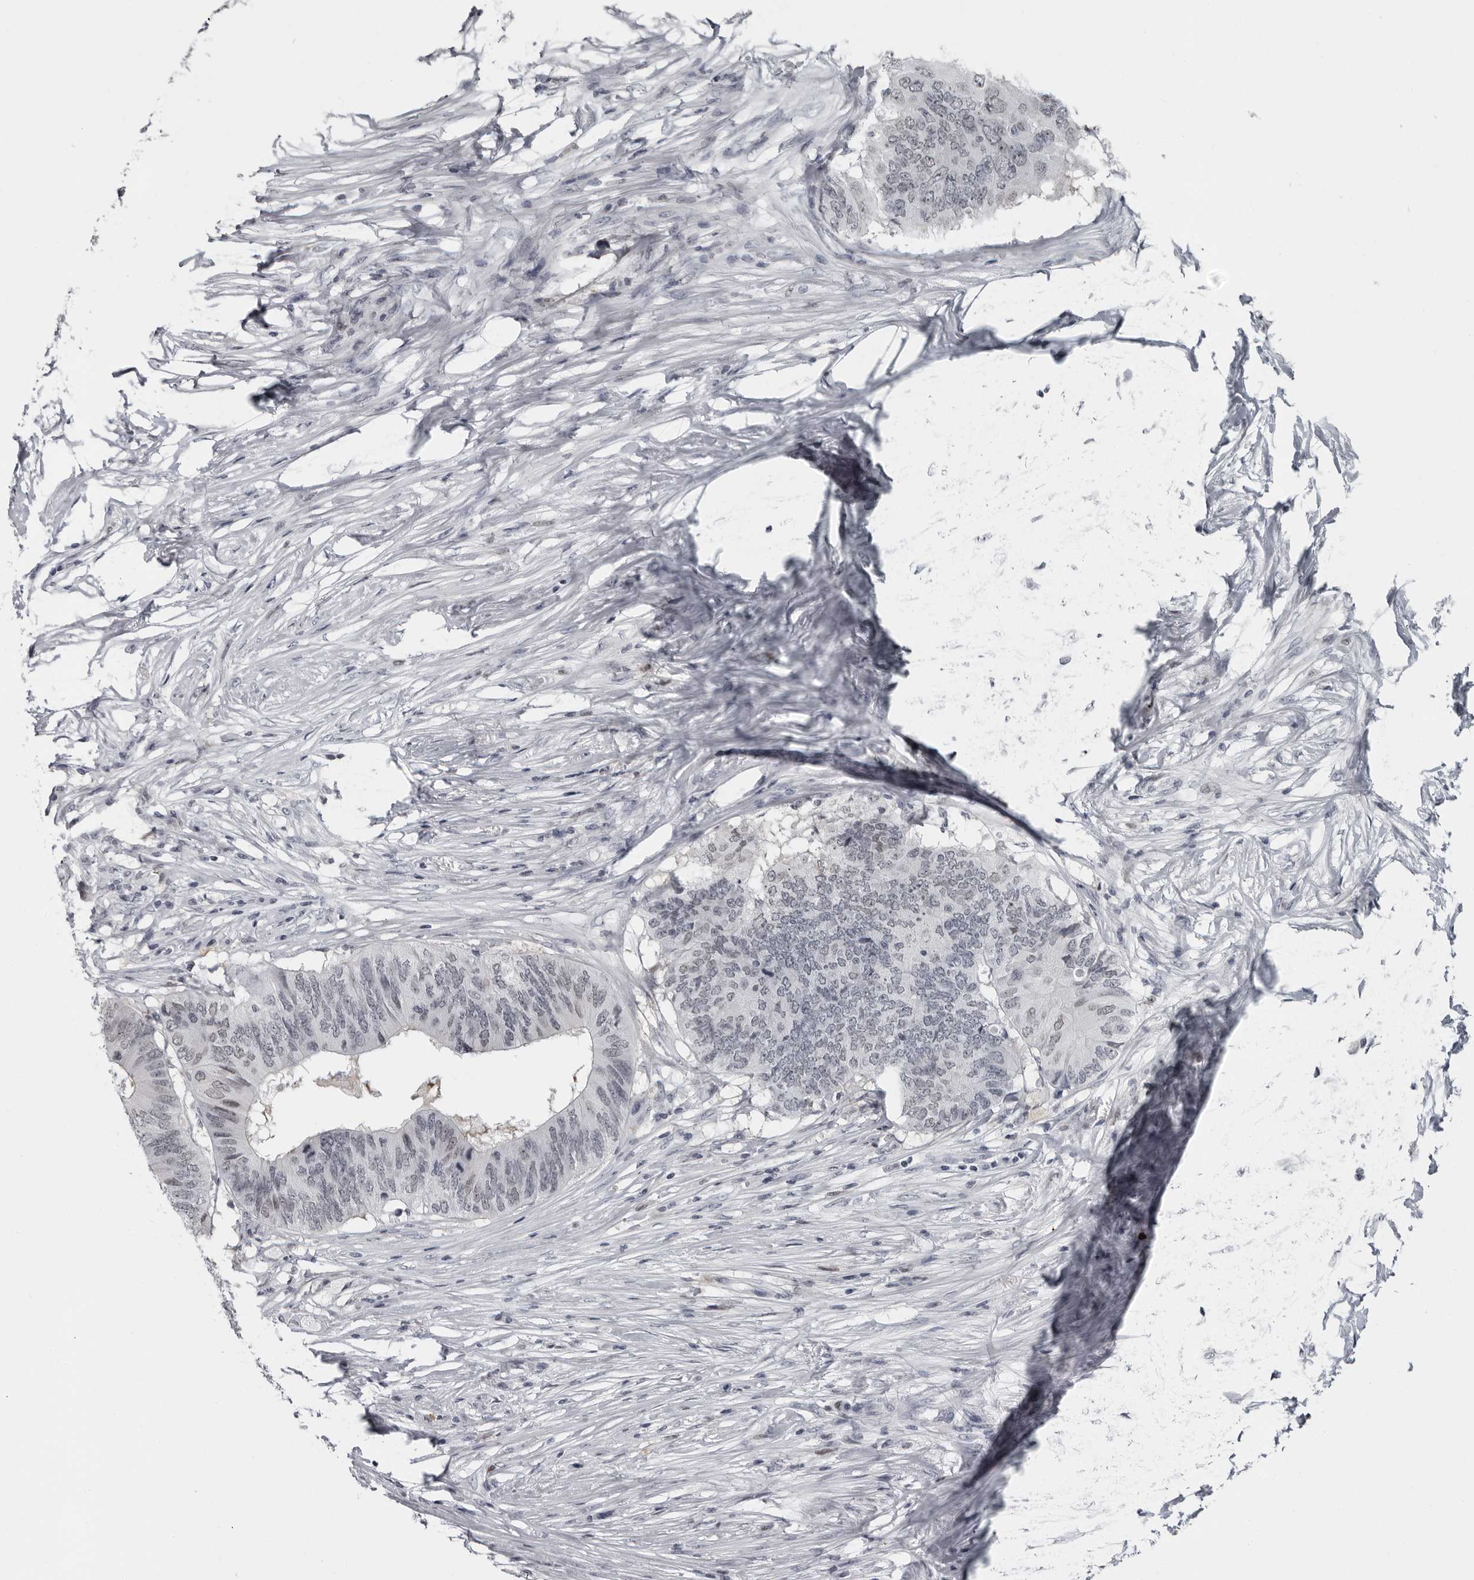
{"staining": {"intensity": "weak", "quantity": "<25%", "location": "nuclear"}, "tissue": "colorectal cancer", "cell_type": "Tumor cells", "image_type": "cancer", "snomed": [{"axis": "morphology", "description": "Adenocarcinoma, NOS"}, {"axis": "topography", "description": "Colon"}], "caption": "Human colorectal cancer stained for a protein using IHC displays no staining in tumor cells.", "gene": "LZIC", "patient": {"sex": "male", "age": 71}}